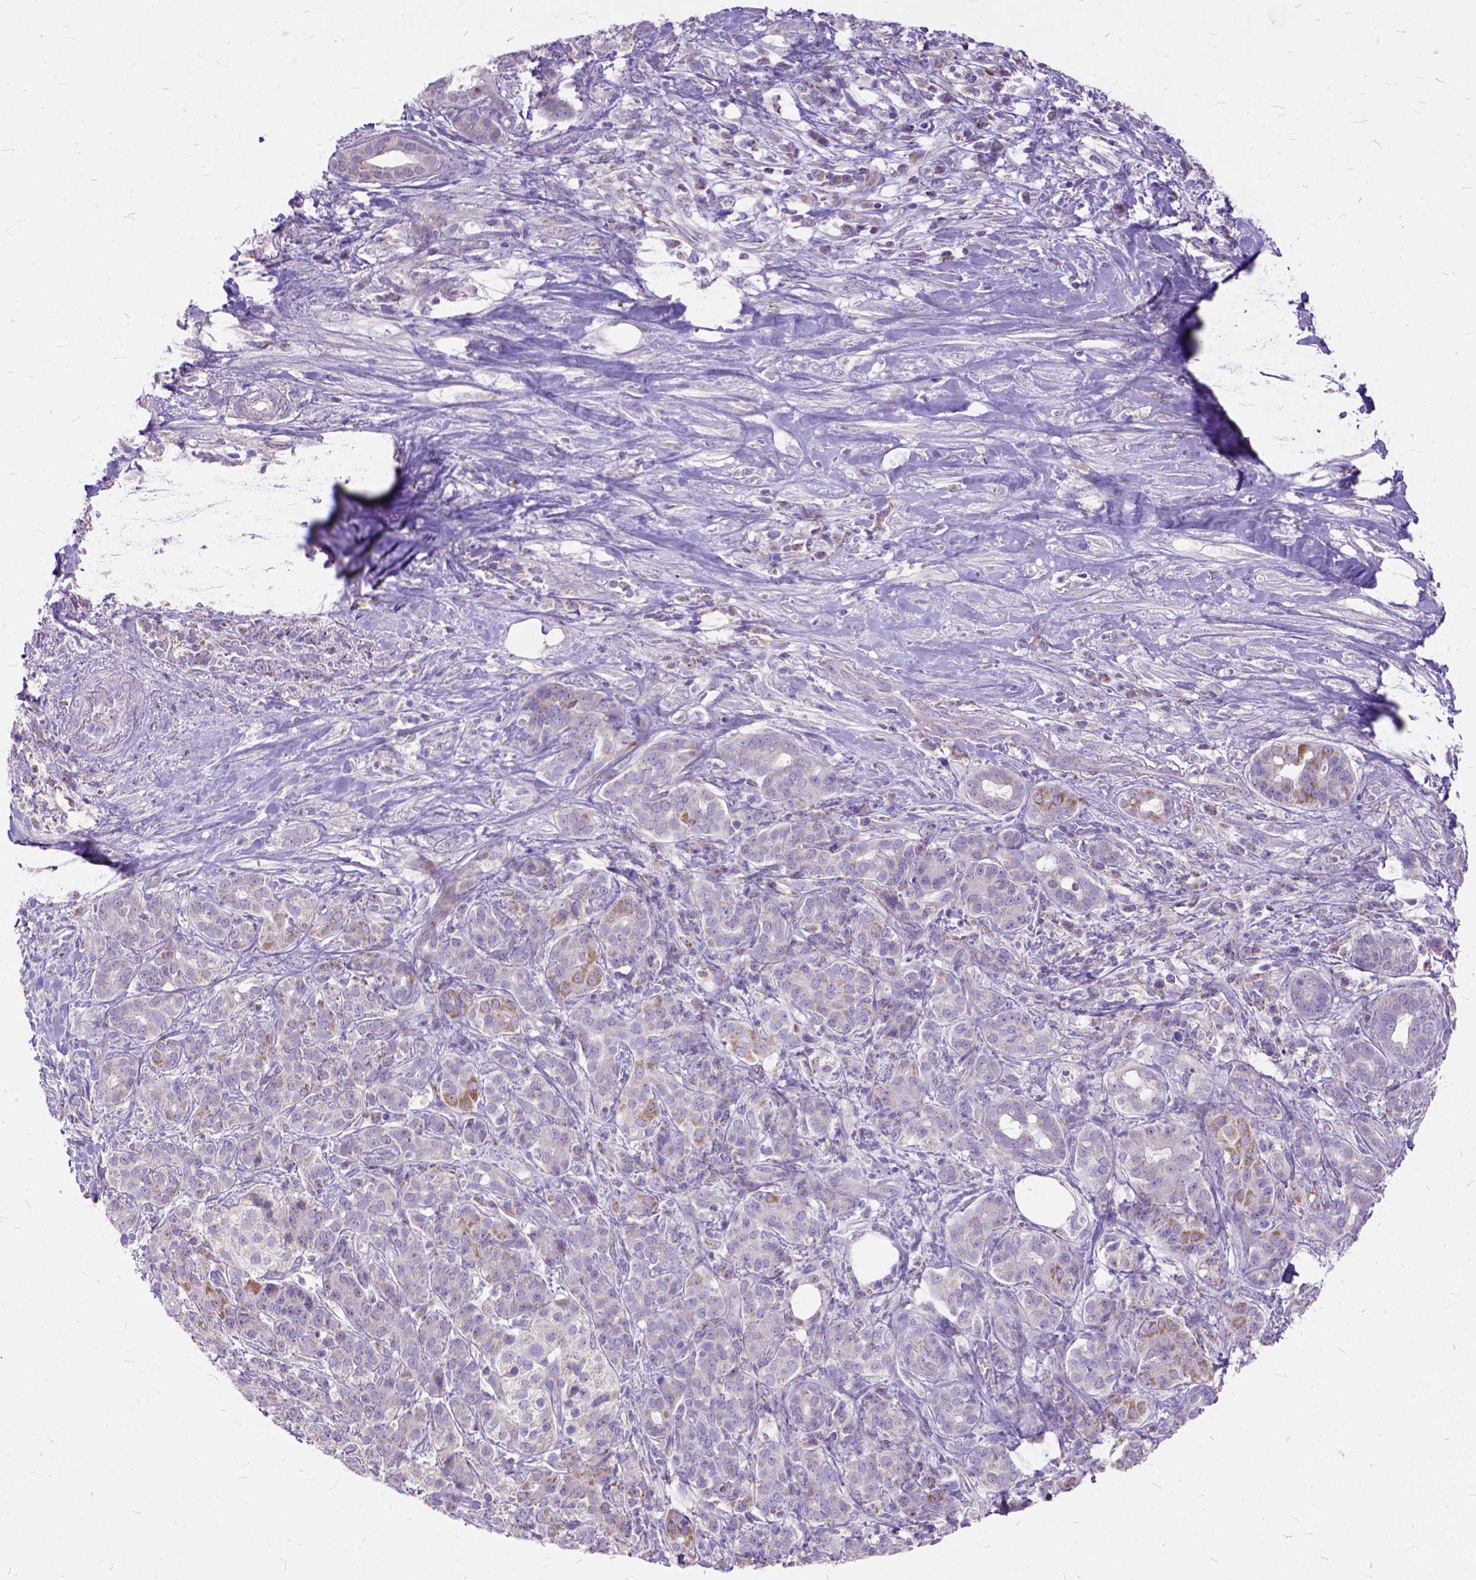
{"staining": {"intensity": "weak", "quantity": "<25%", "location": "cytoplasmic/membranous"}, "tissue": "pancreatic cancer", "cell_type": "Tumor cells", "image_type": "cancer", "snomed": [{"axis": "morphology", "description": "Normal tissue, NOS"}, {"axis": "morphology", "description": "Inflammation, NOS"}, {"axis": "morphology", "description": "Adenocarcinoma, NOS"}, {"axis": "topography", "description": "Pancreas"}], "caption": "Immunohistochemistry image of adenocarcinoma (pancreatic) stained for a protein (brown), which exhibits no positivity in tumor cells. Nuclei are stained in blue.", "gene": "CTAG2", "patient": {"sex": "male", "age": 57}}